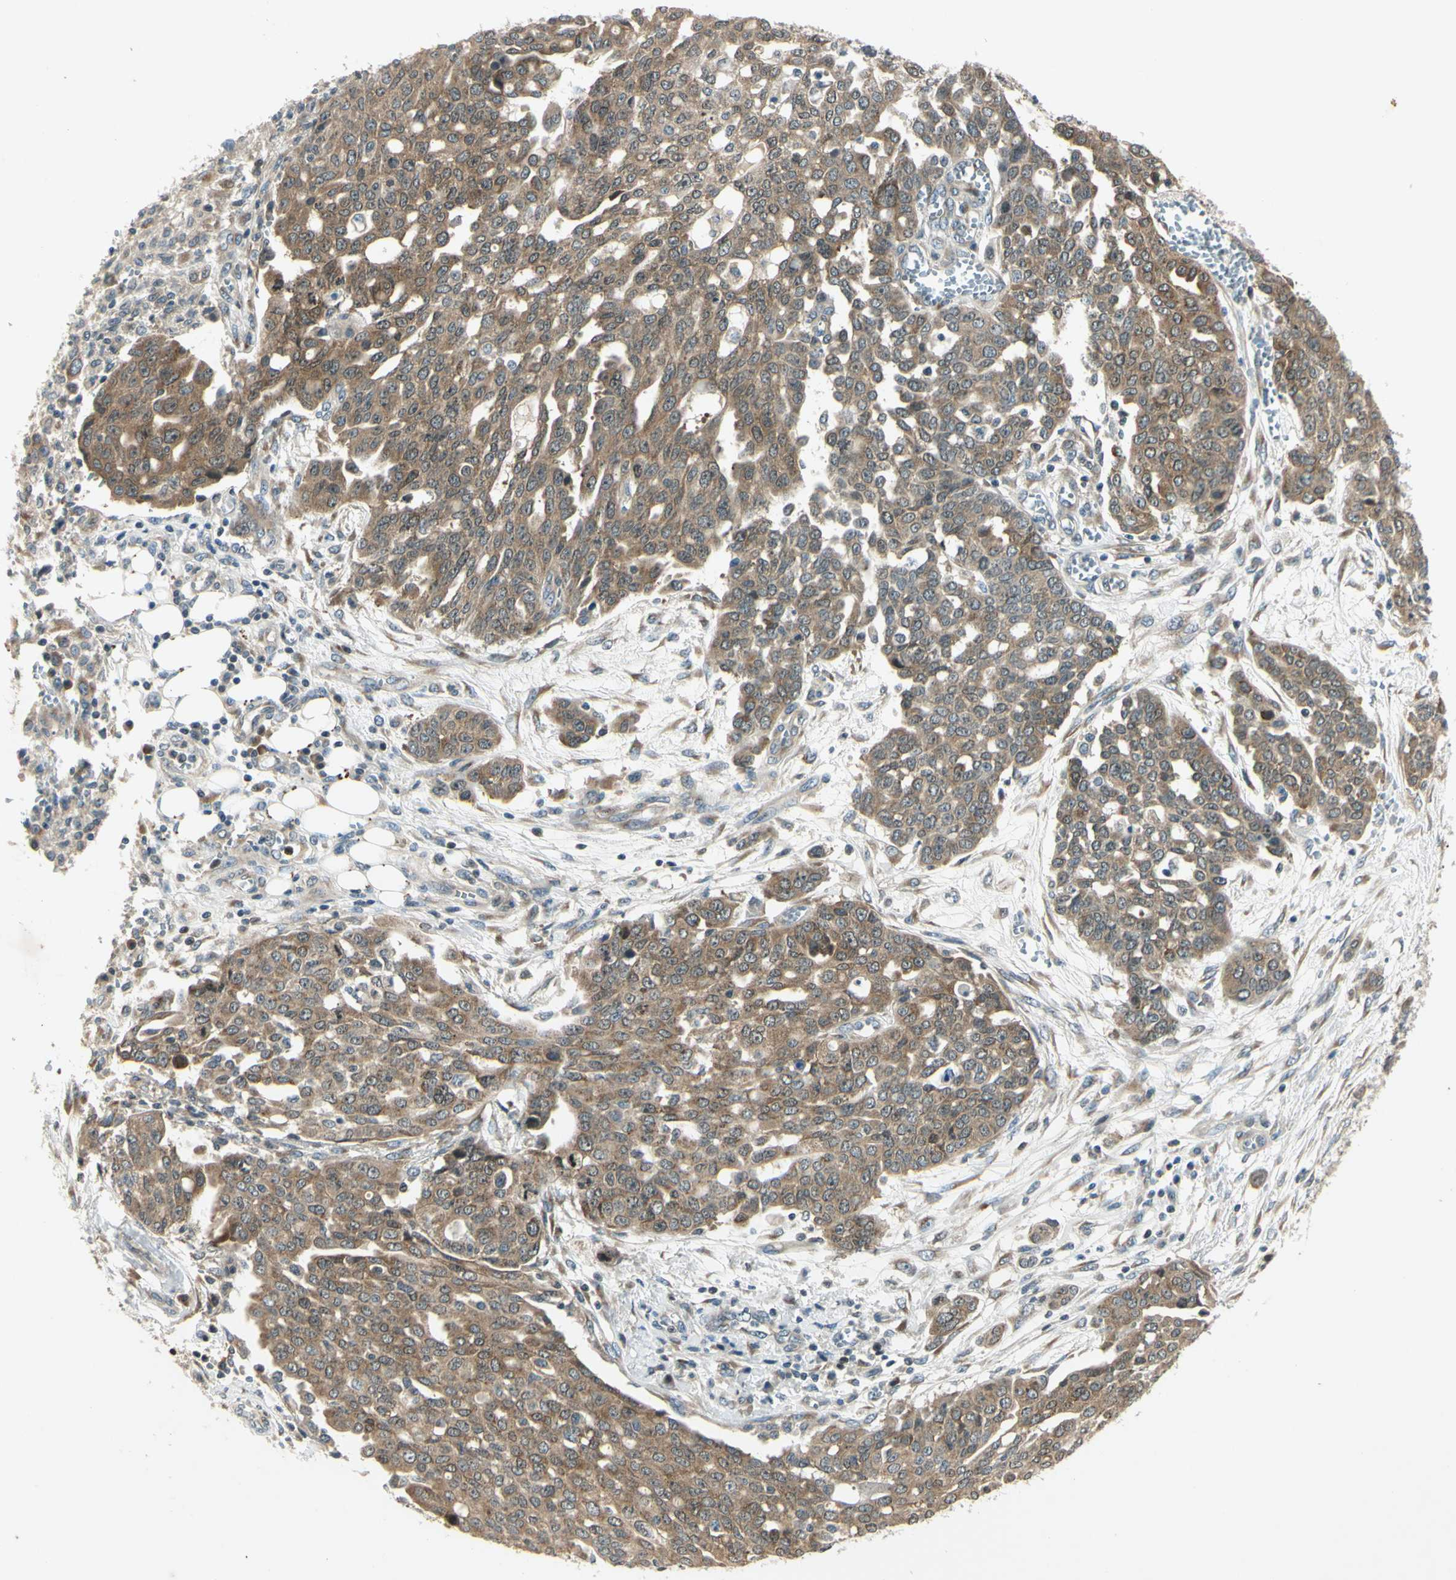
{"staining": {"intensity": "strong", "quantity": ">75%", "location": "cytoplasmic/membranous"}, "tissue": "ovarian cancer", "cell_type": "Tumor cells", "image_type": "cancer", "snomed": [{"axis": "morphology", "description": "Cystadenocarcinoma, serous, NOS"}, {"axis": "topography", "description": "Soft tissue"}, {"axis": "topography", "description": "Ovary"}], "caption": "An immunohistochemistry (IHC) histopathology image of neoplastic tissue is shown. Protein staining in brown shows strong cytoplasmic/membranous positivity in ovarian serous cystadenocarcinoma within tumor cells.", "gene": "RPS6KB2", "patient": {"sex": "female", "age": 57}}